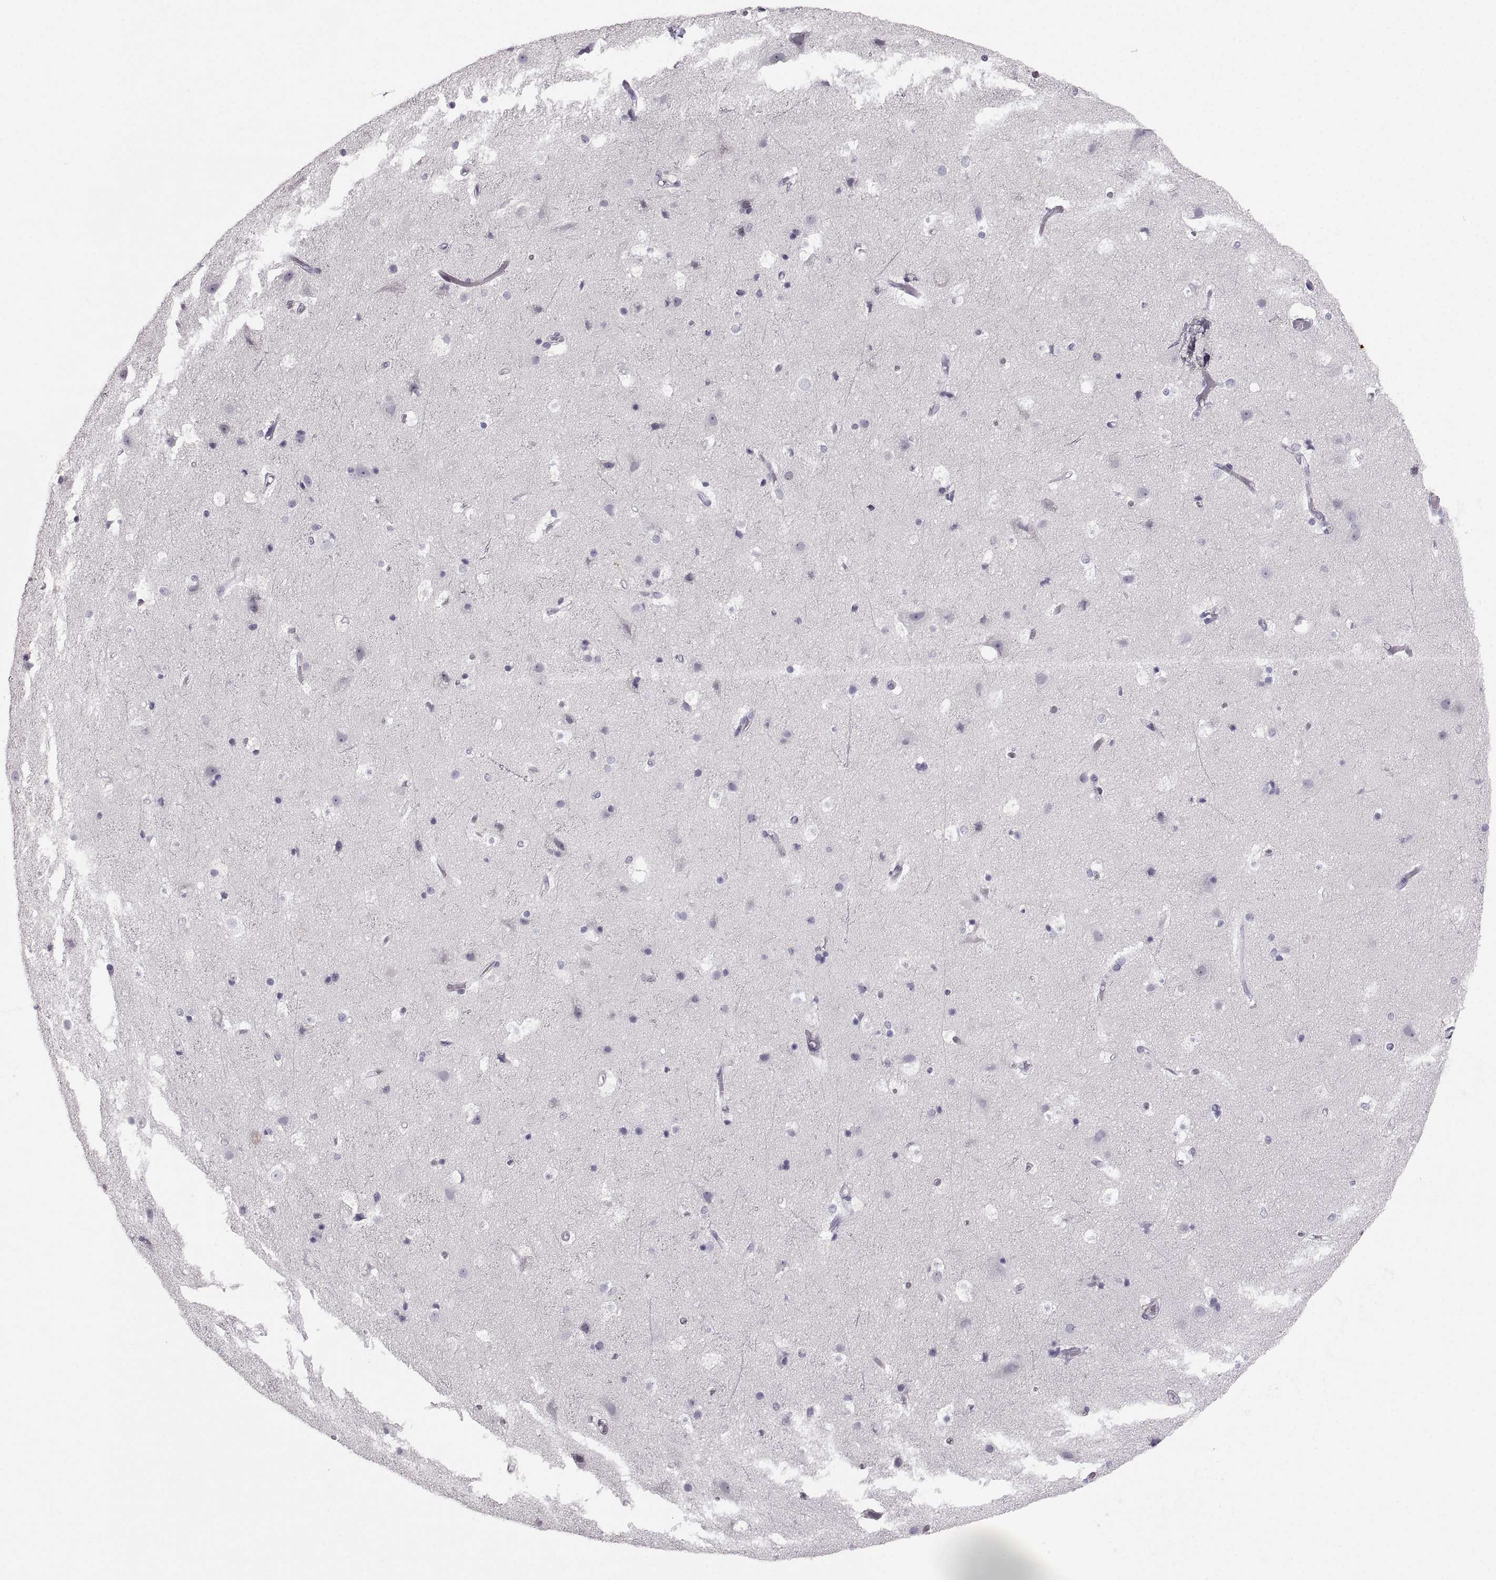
{"staining": {"intensity": "negative", "quantity": "none", "location": "none"}, "tissue": "cerebral cortex", "cell_type": "Endothelial cells", "image_type": "normal", "snomed": [{"axis": "morphology", "description": "Normal tissue, NOS"}, {"axis": "topography", "description": "Cerebral cortex"}], "caption": "IHC micrograph of normal cerebral cortex stained for a protein (brown), which demonstrates no expression in endothelial cells. Brightfield microscopy of IHC stained with DAB (brown) and hematoxylin (blue), captured at high magnification.", "gene": "ZNF185", "patient": {"sex": "female", "age": 52}}